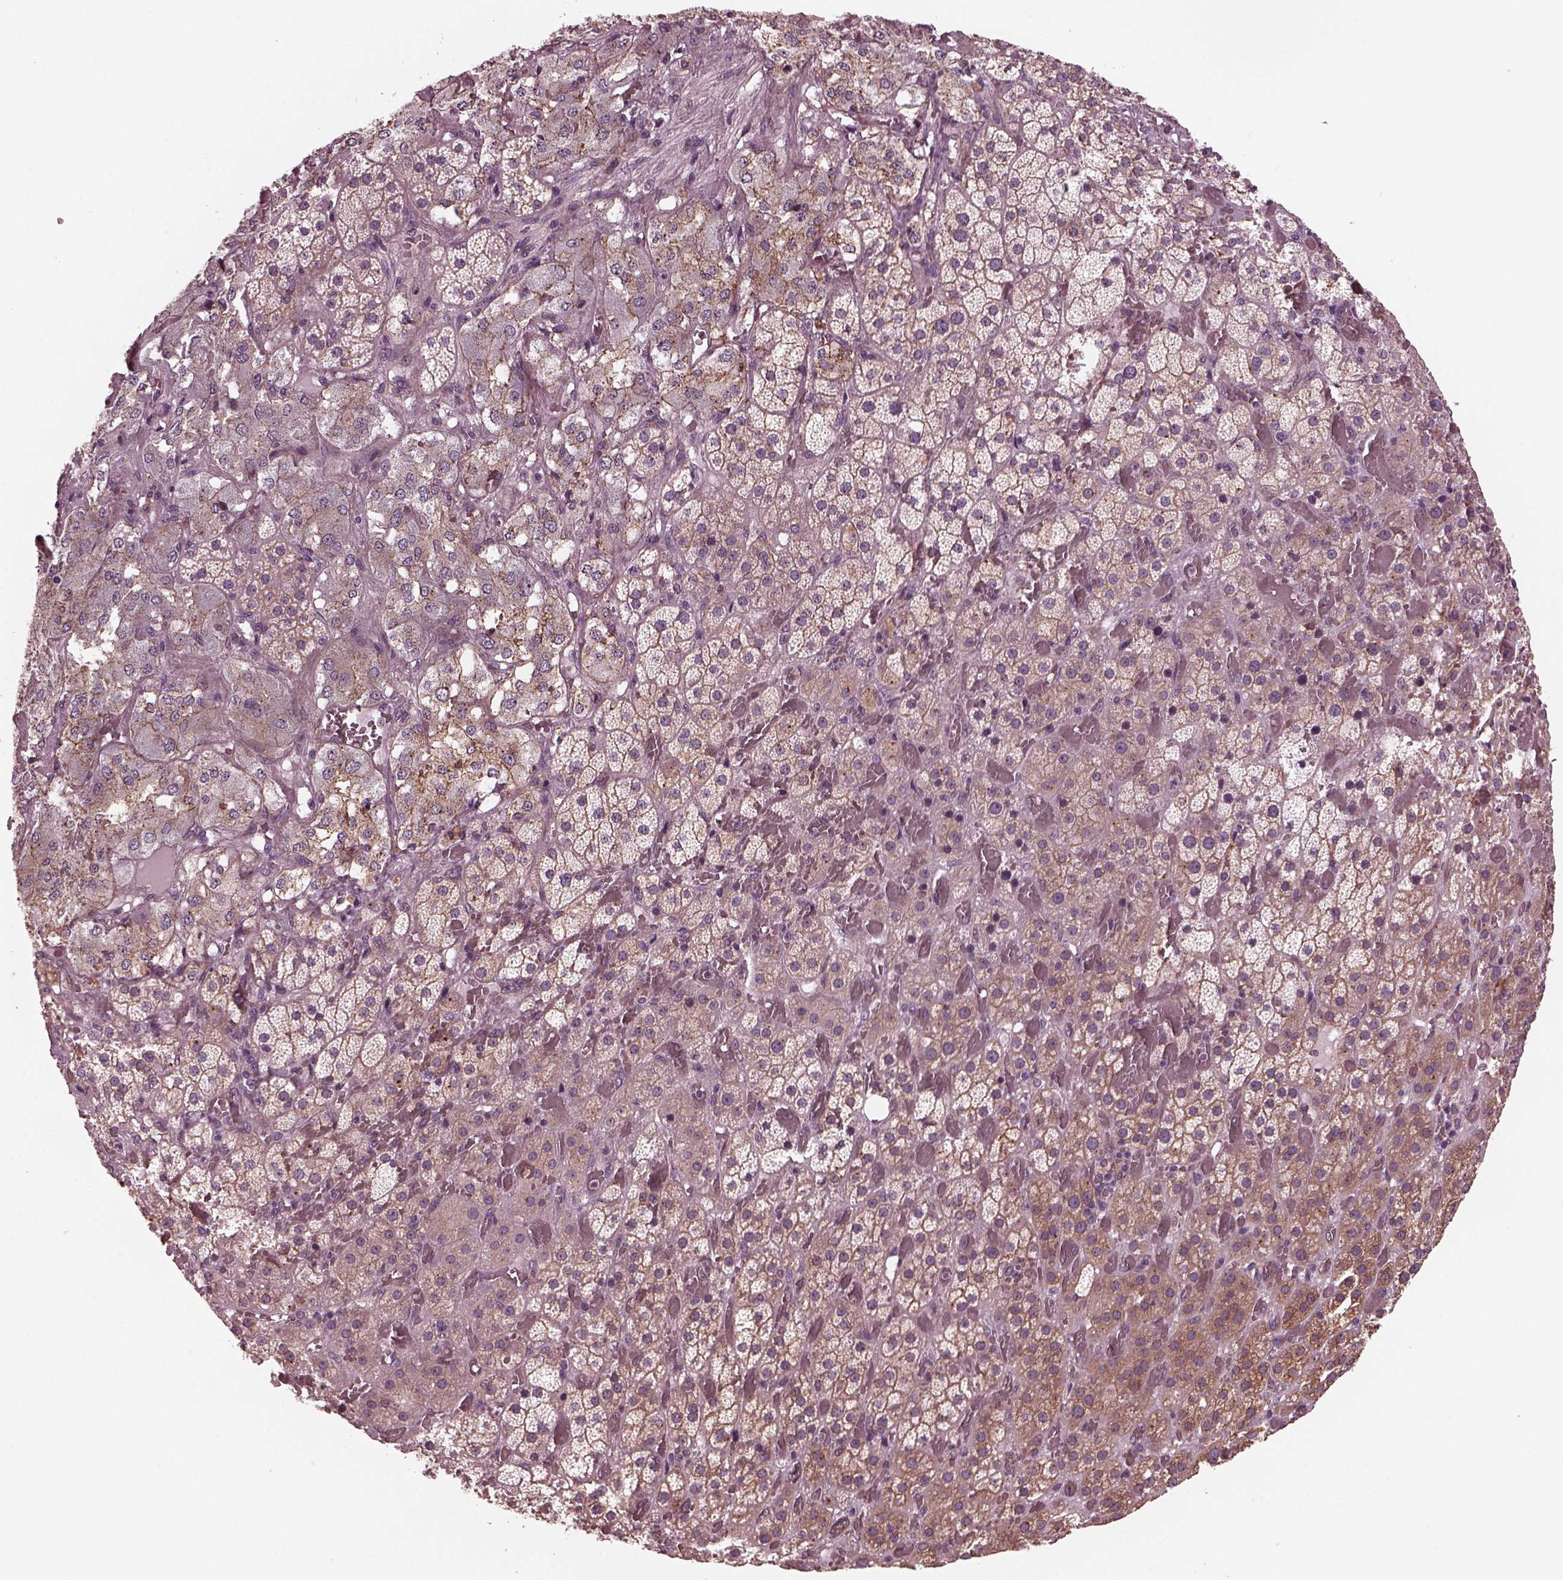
{"staining": {"intensity": "moderate", "quantity": ">75%", "location": "cytoplasmic/membranous"}, "tissue": "adrenal gland", "cell_type": "Glandular cells", "image_type": "normal", "snomed": [{"axis": "morphology", "description": "Normal tissue, NOS"}, {"axis": "topography", "description": "Adrenal gland"}], "caption": "IHC staining of benign adrenal gland, which exhibits medium levels of moderate cytoplasmic/membranous expression in approximately >75% of glandular cells indicating moderate cytoplasmic/membranous protein expression. The staining was performed using DAB (brown) for protein detection and nuclei were counterstained in hematoxylin (blue).", "gene": "TUBG1", "patient": {"sex": "male", "age": 57}}